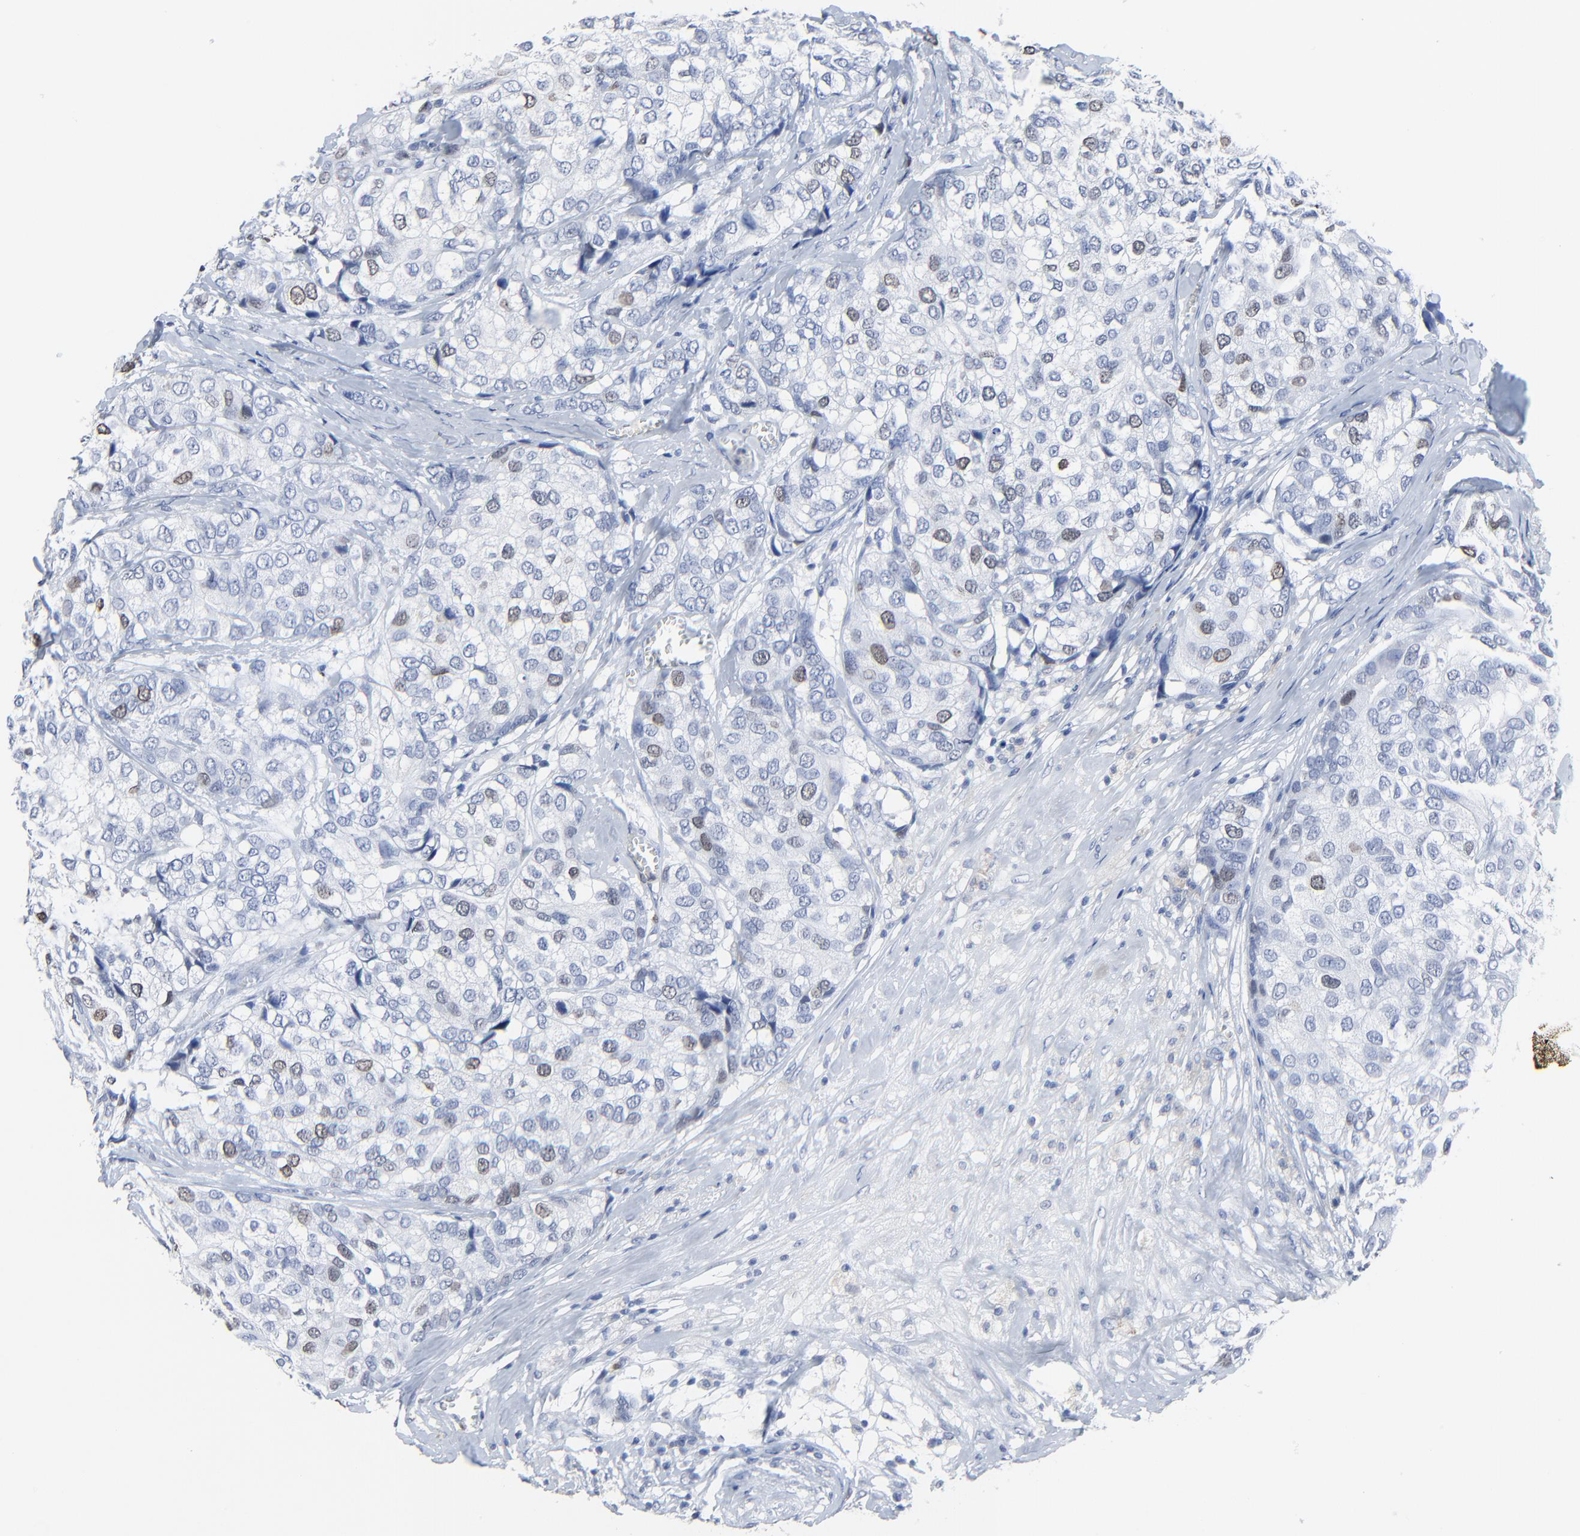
{"staining": {"intensity": "weak", "quantity": "<25%", "location": "nuclear"}, "tissue": "breast cancer", "cell_type": "Tumor cells", "image_type": "cancer", "snomed": [{"axis": "morphology", "description": "Duct carcinoma"}, {"axis": "topography", "description": "Breast"}], "caption": "DAB (3,3'-diaminobenzidine) immunohistochemical staining of breast intraductal carcinoma shows no significant expression in tumor cells.", "gene": "BIRC3", "patient": {"sex": "female", "age": 68}}